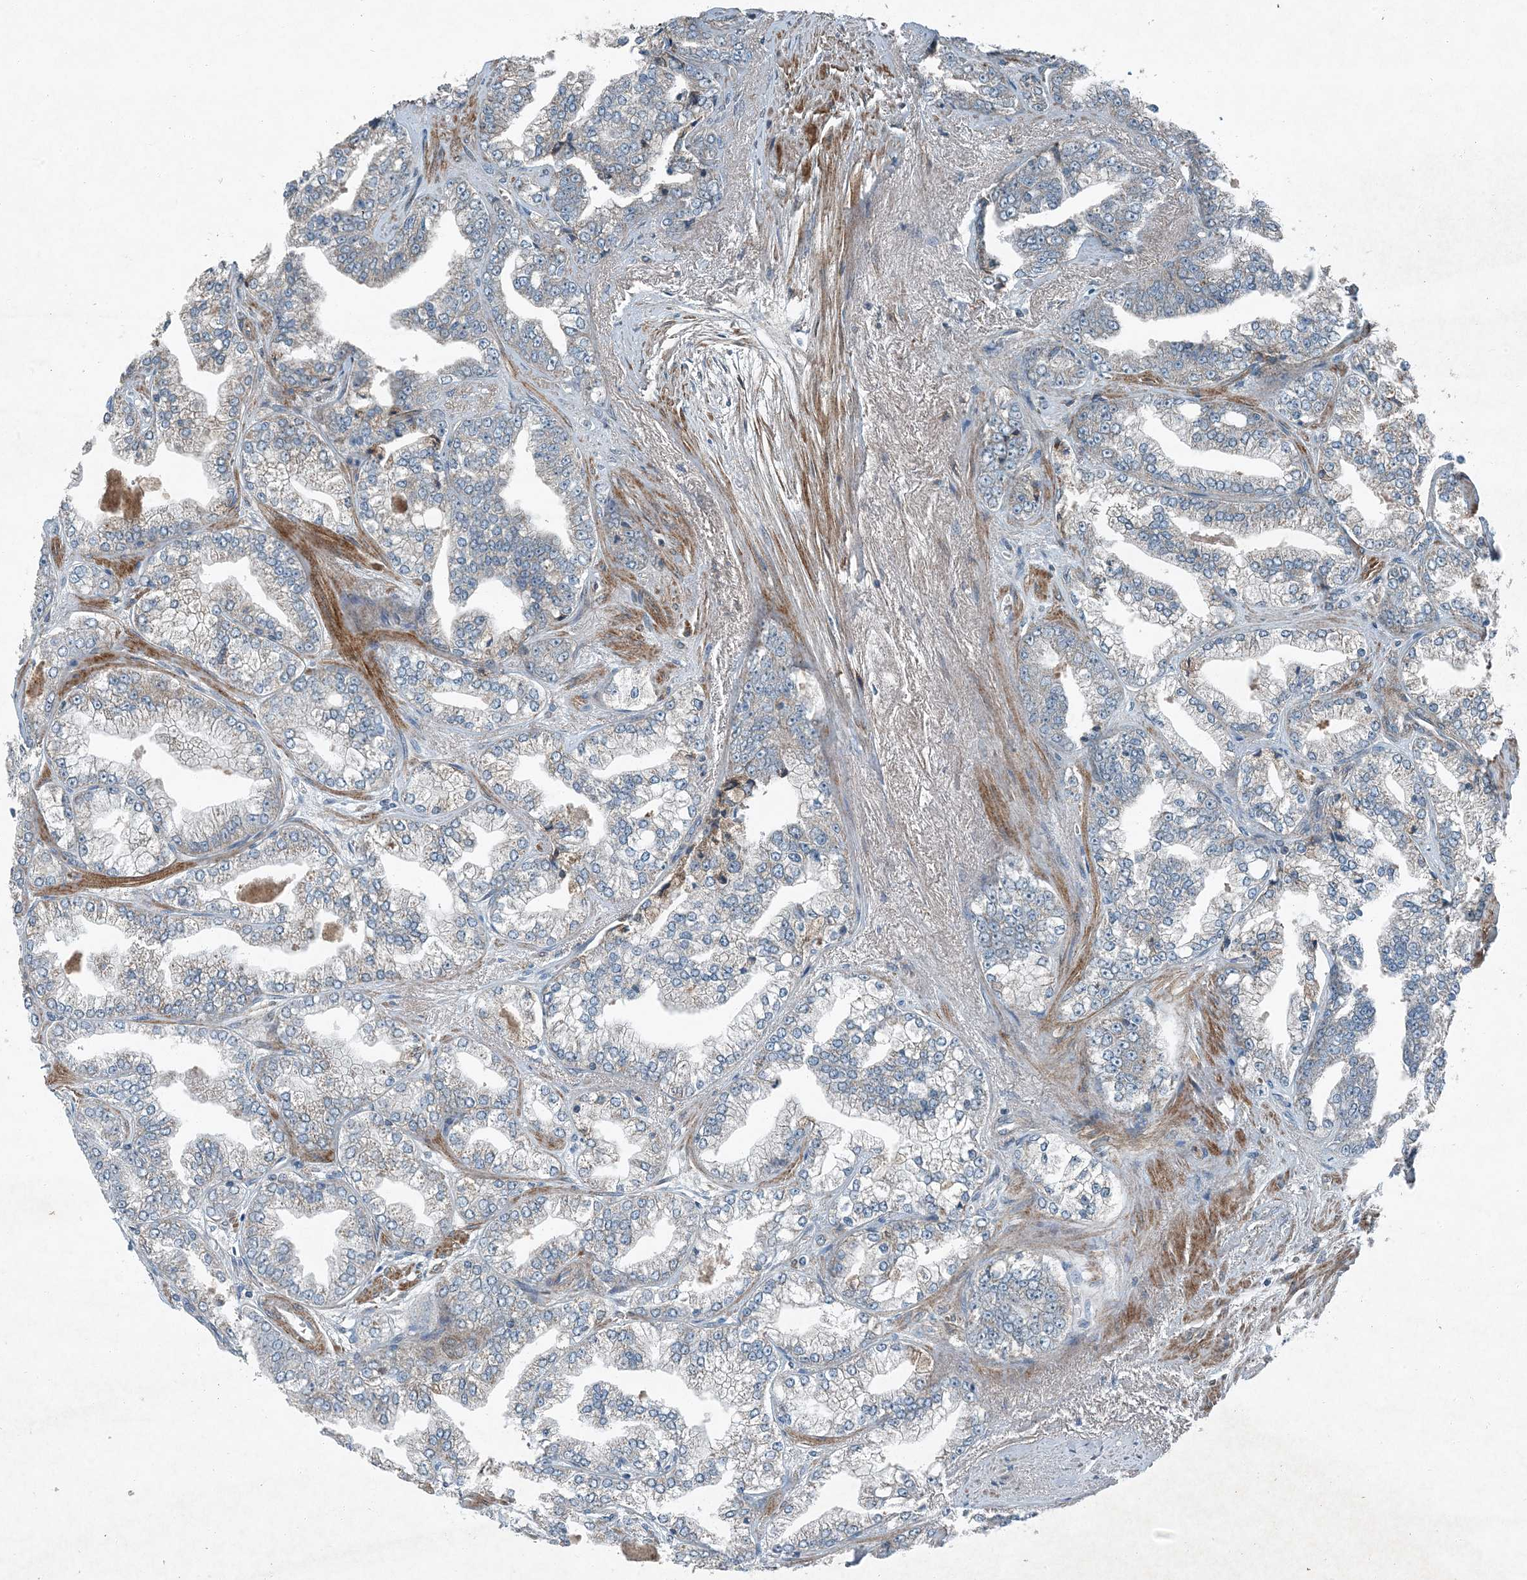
{"staining": {"intensity": "negative", "quantity": "none", "location": "none"}, "tissue": "prostate cancer", "cell_type": "Tumor cells", "image_type": "cancer", "snomed": [{"axis": "morphology", "description": "Adenocarcinoma, High grade"}, {"axis": "topography", "description": "Prostate"}], "caption": "High power microscopy histopathology image of an IHC image of prostate cancer, revealing no significant positivity in tumor cells.", "gene": "APOM", "patient": {"sex": "male", "age": 71}}